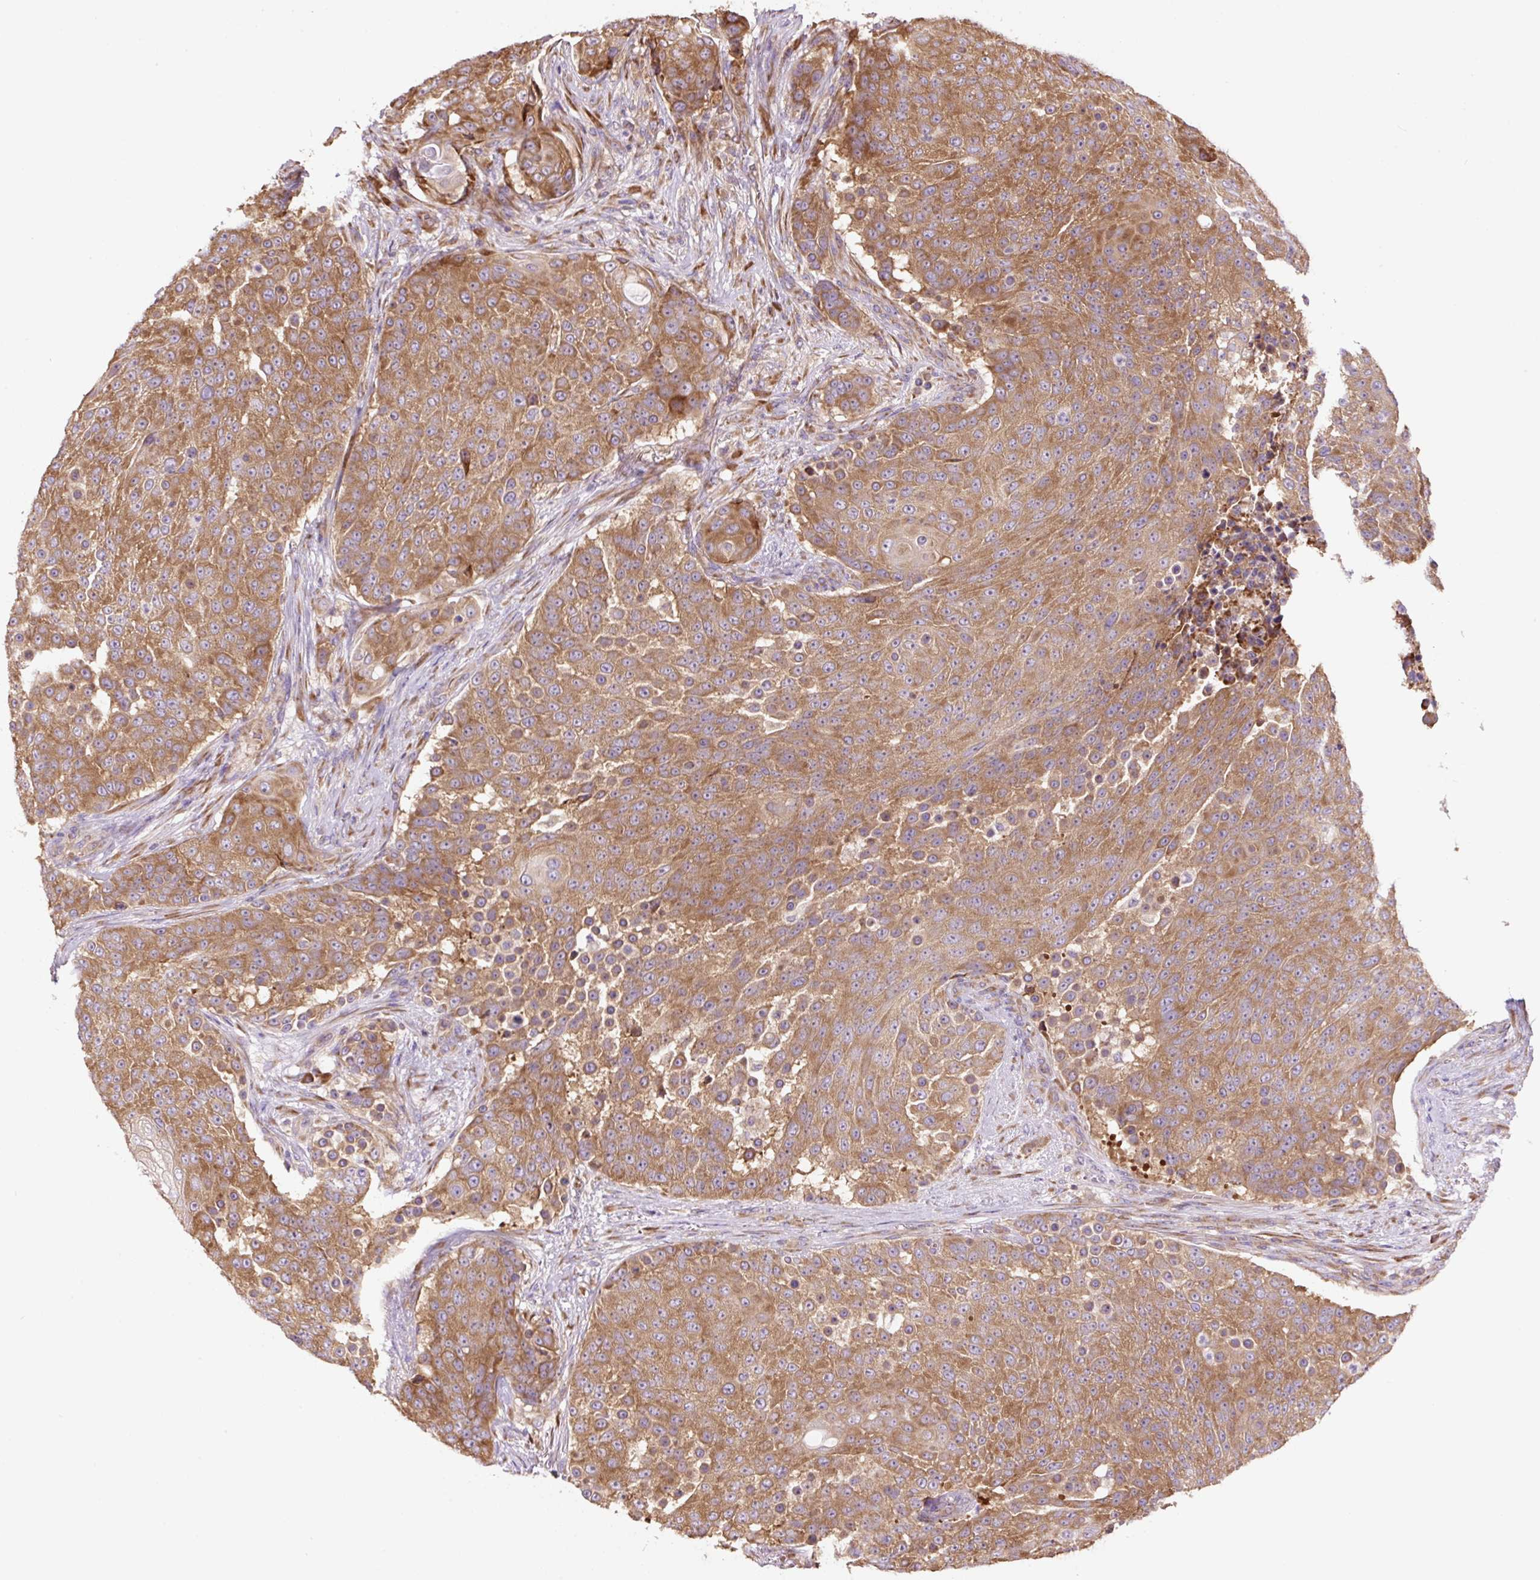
{"staining": {"intensity": "moderate", "quantity": ">75%", "location": "cytoplasmic/membranous"}, "tissue": "urothelial cancer", "cell_type": "Tumor cells", "image_type": "cancer", "snomed": [{"axis": "morphology", "description": "Urothelial carcinoma, High grade"}, {"axis": "topography", "description": "Urinary bladder"}], "caption": "Protein staining by immunohistochemistry displays moderate cytoplasmic/membranous positivity in approximately >75% of tumor cells in urothelial cancer.", "gene": "RPS23", "patient": {"sex": "female", "age": 63}}